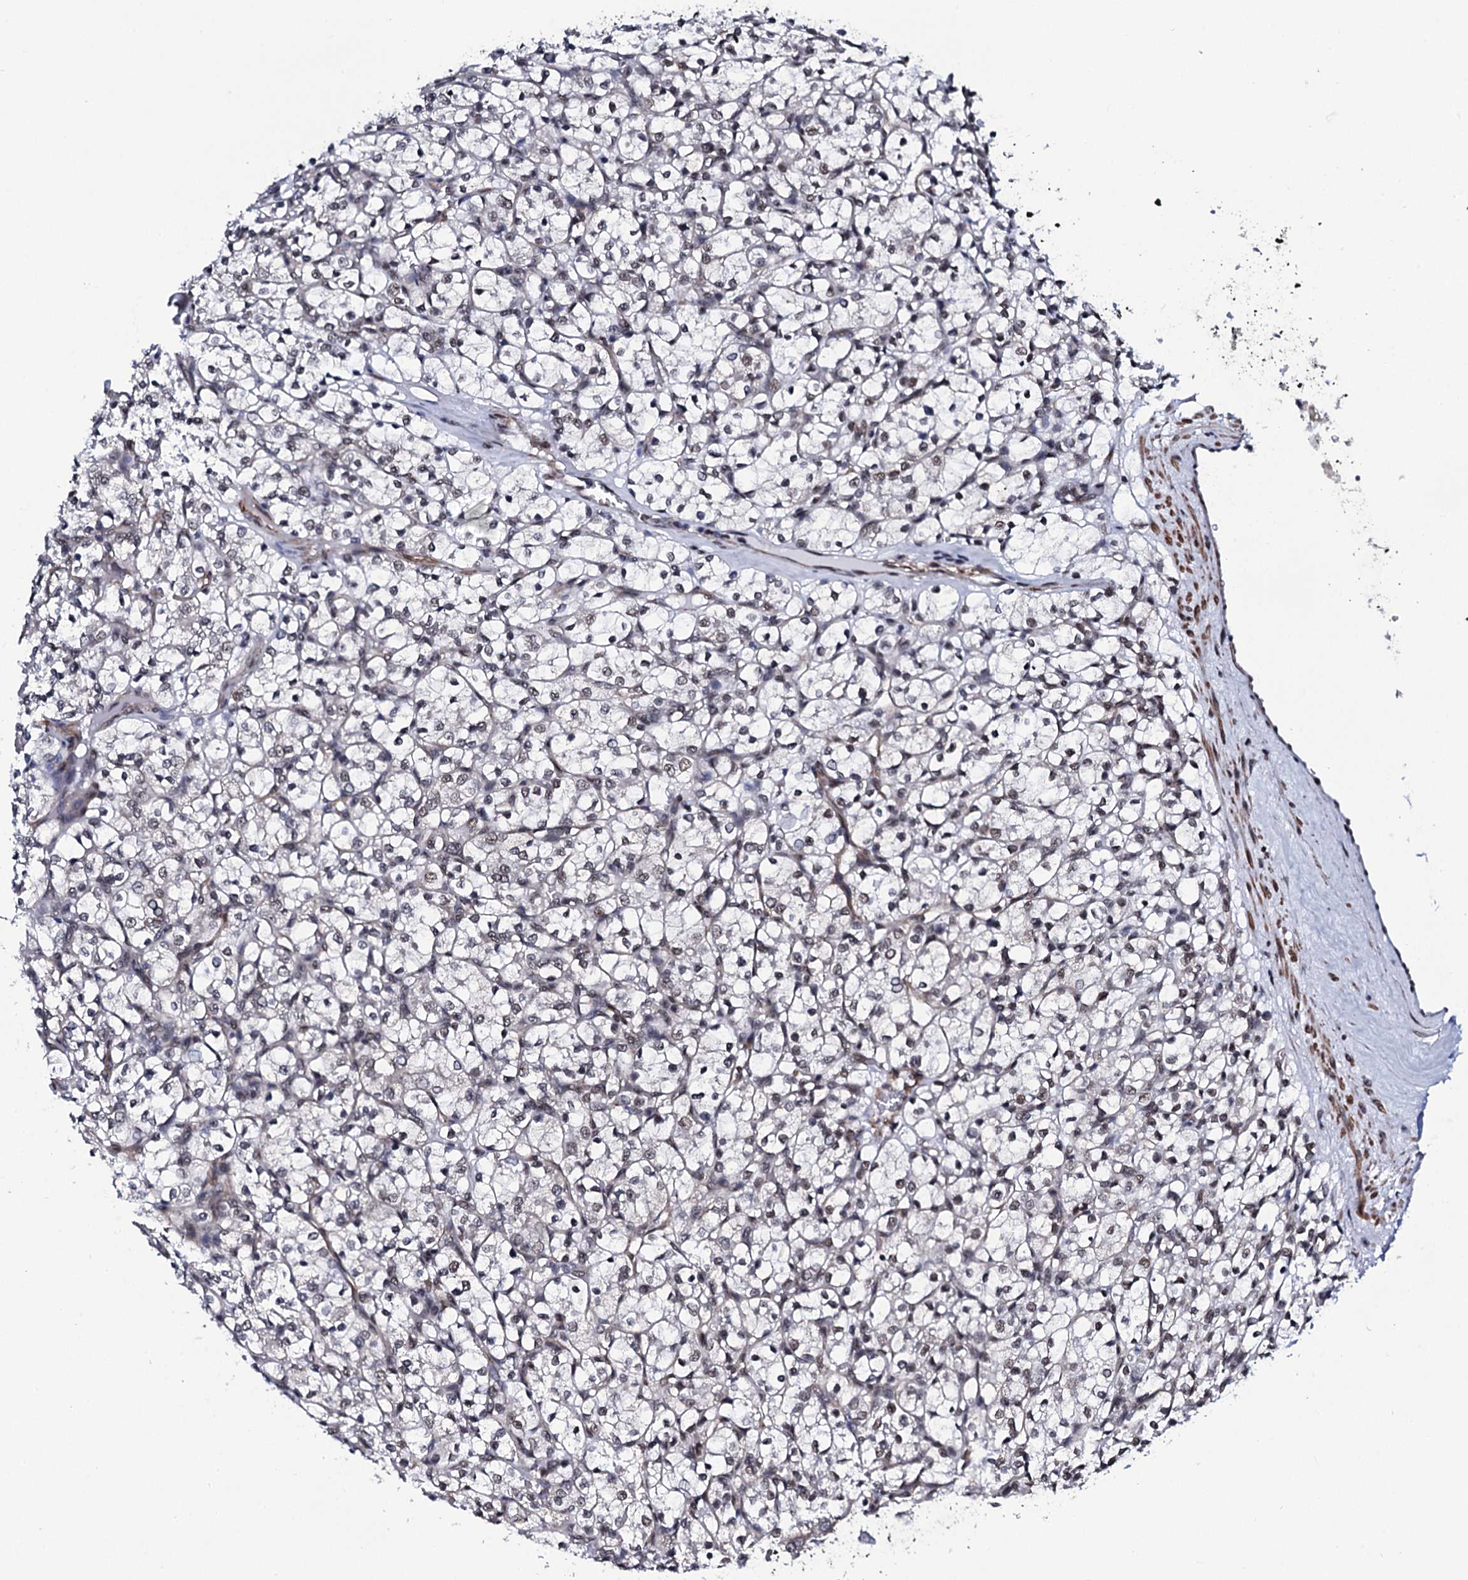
{"staining": {"intensity": "weak", "quantity": "<25%", "location": "nuclear"}, "tissue": "renal cancer", "cell_type": "Tumor cells", "image_type": "cancer", "snomed": [{"axis": "morphology", "description": "Adenocarcinoma, NOS"}, {"axis": "topography", "description": "Kidney"}], "caption": "A micrograph of human renal cancer is negative for staining in tumor cells.", "gene": "CWC15", "patient": {"sex": "female", "age": 69}}